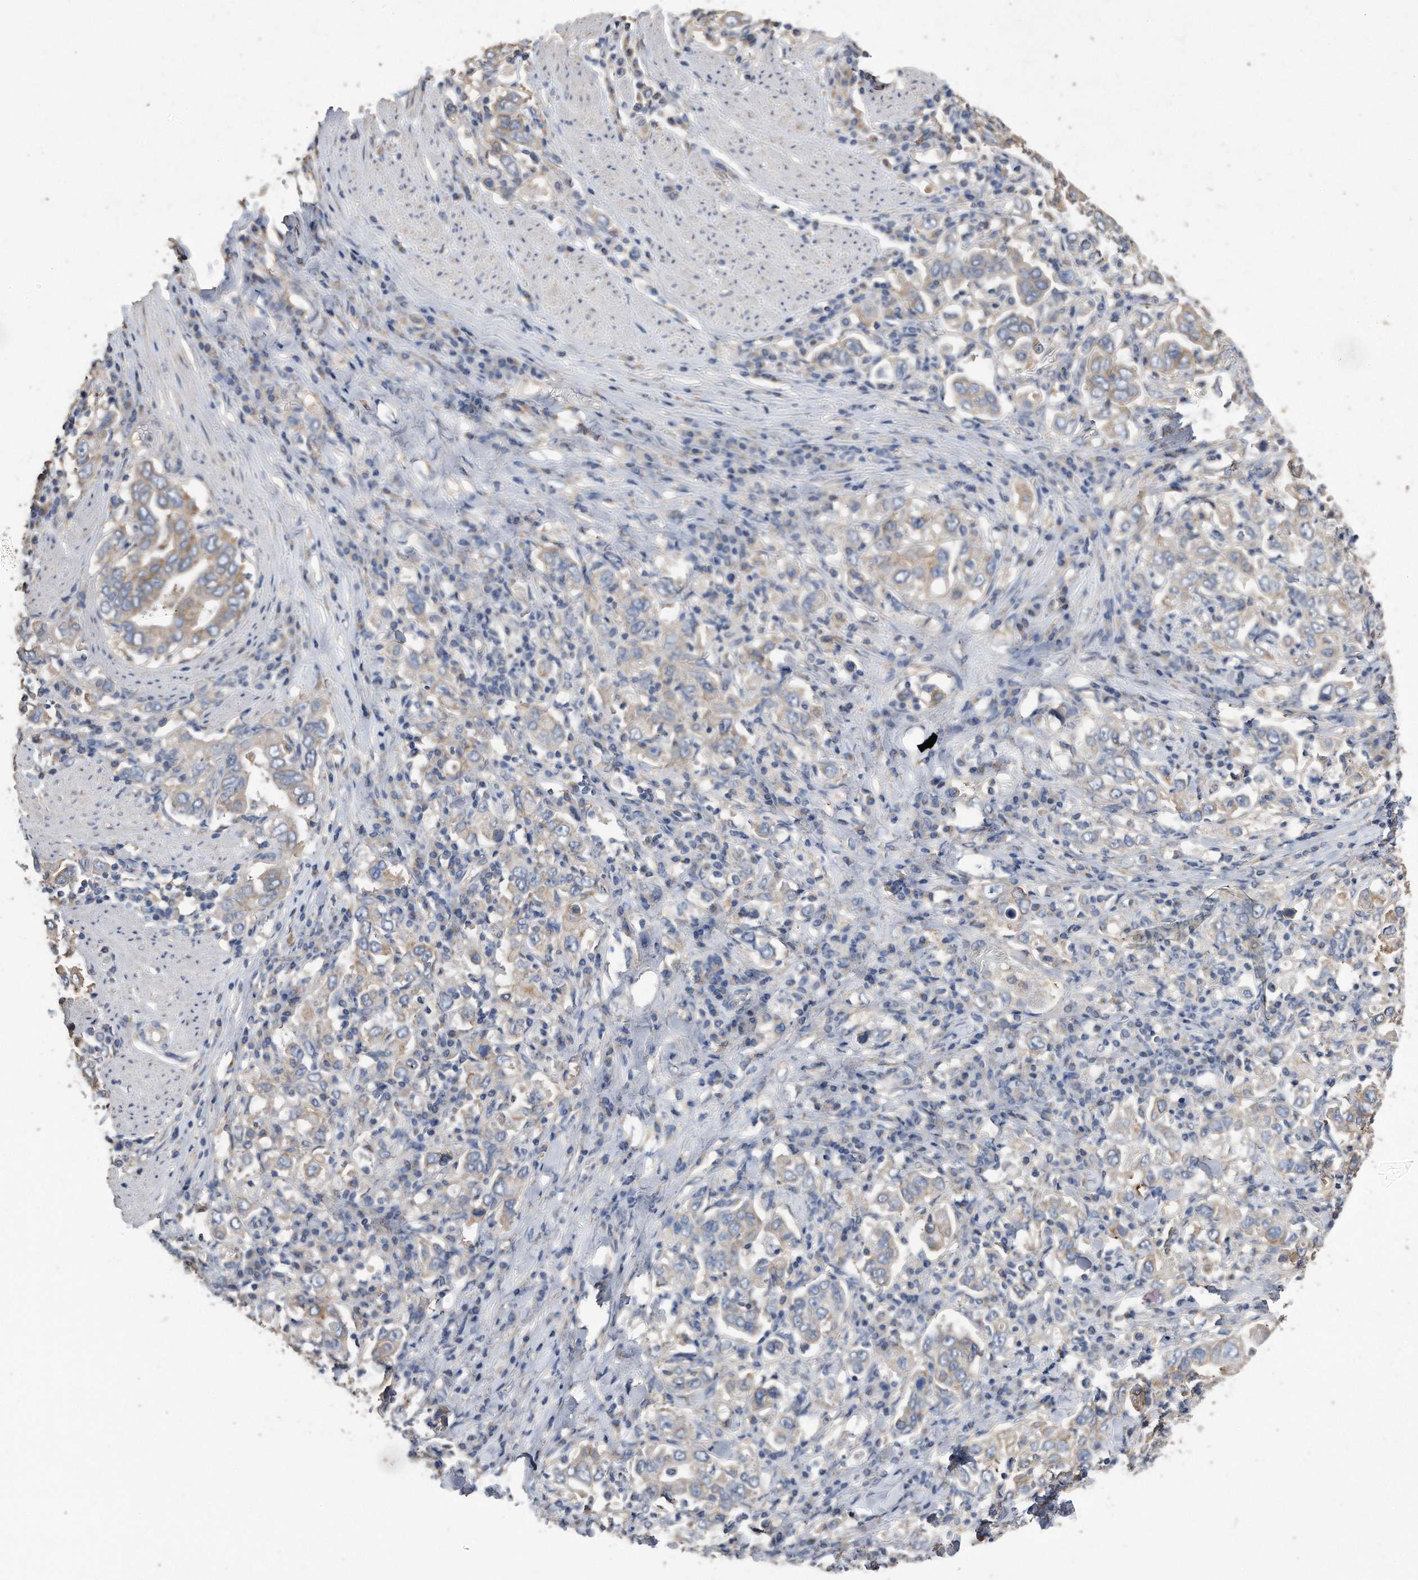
{"staining": {"intensity": "weak", "quantity": "25%-75%", "location": "cytoplasmic/membranous"}, "tissue": "stomach cancer", "cell_type": "Tumor cells", "image_type": "cancer", "snomed": [{"axis": "morphology", "description": "Adenocarcinoma, NOS"}, {"axis": "topography", "description": "Stomach, upper"}], "caption": "Brown immunohistochemical staining in stomach cancer (adenocarcinoma) reveals weak cytoplasmic/membranous positivity in about 25%-75% of tumor cells. Ihc stains the protein of interest in brown and the nuclei are stained blue.", "gene": "CDCP1", "patient": {"sex": "male", "age": 62}}